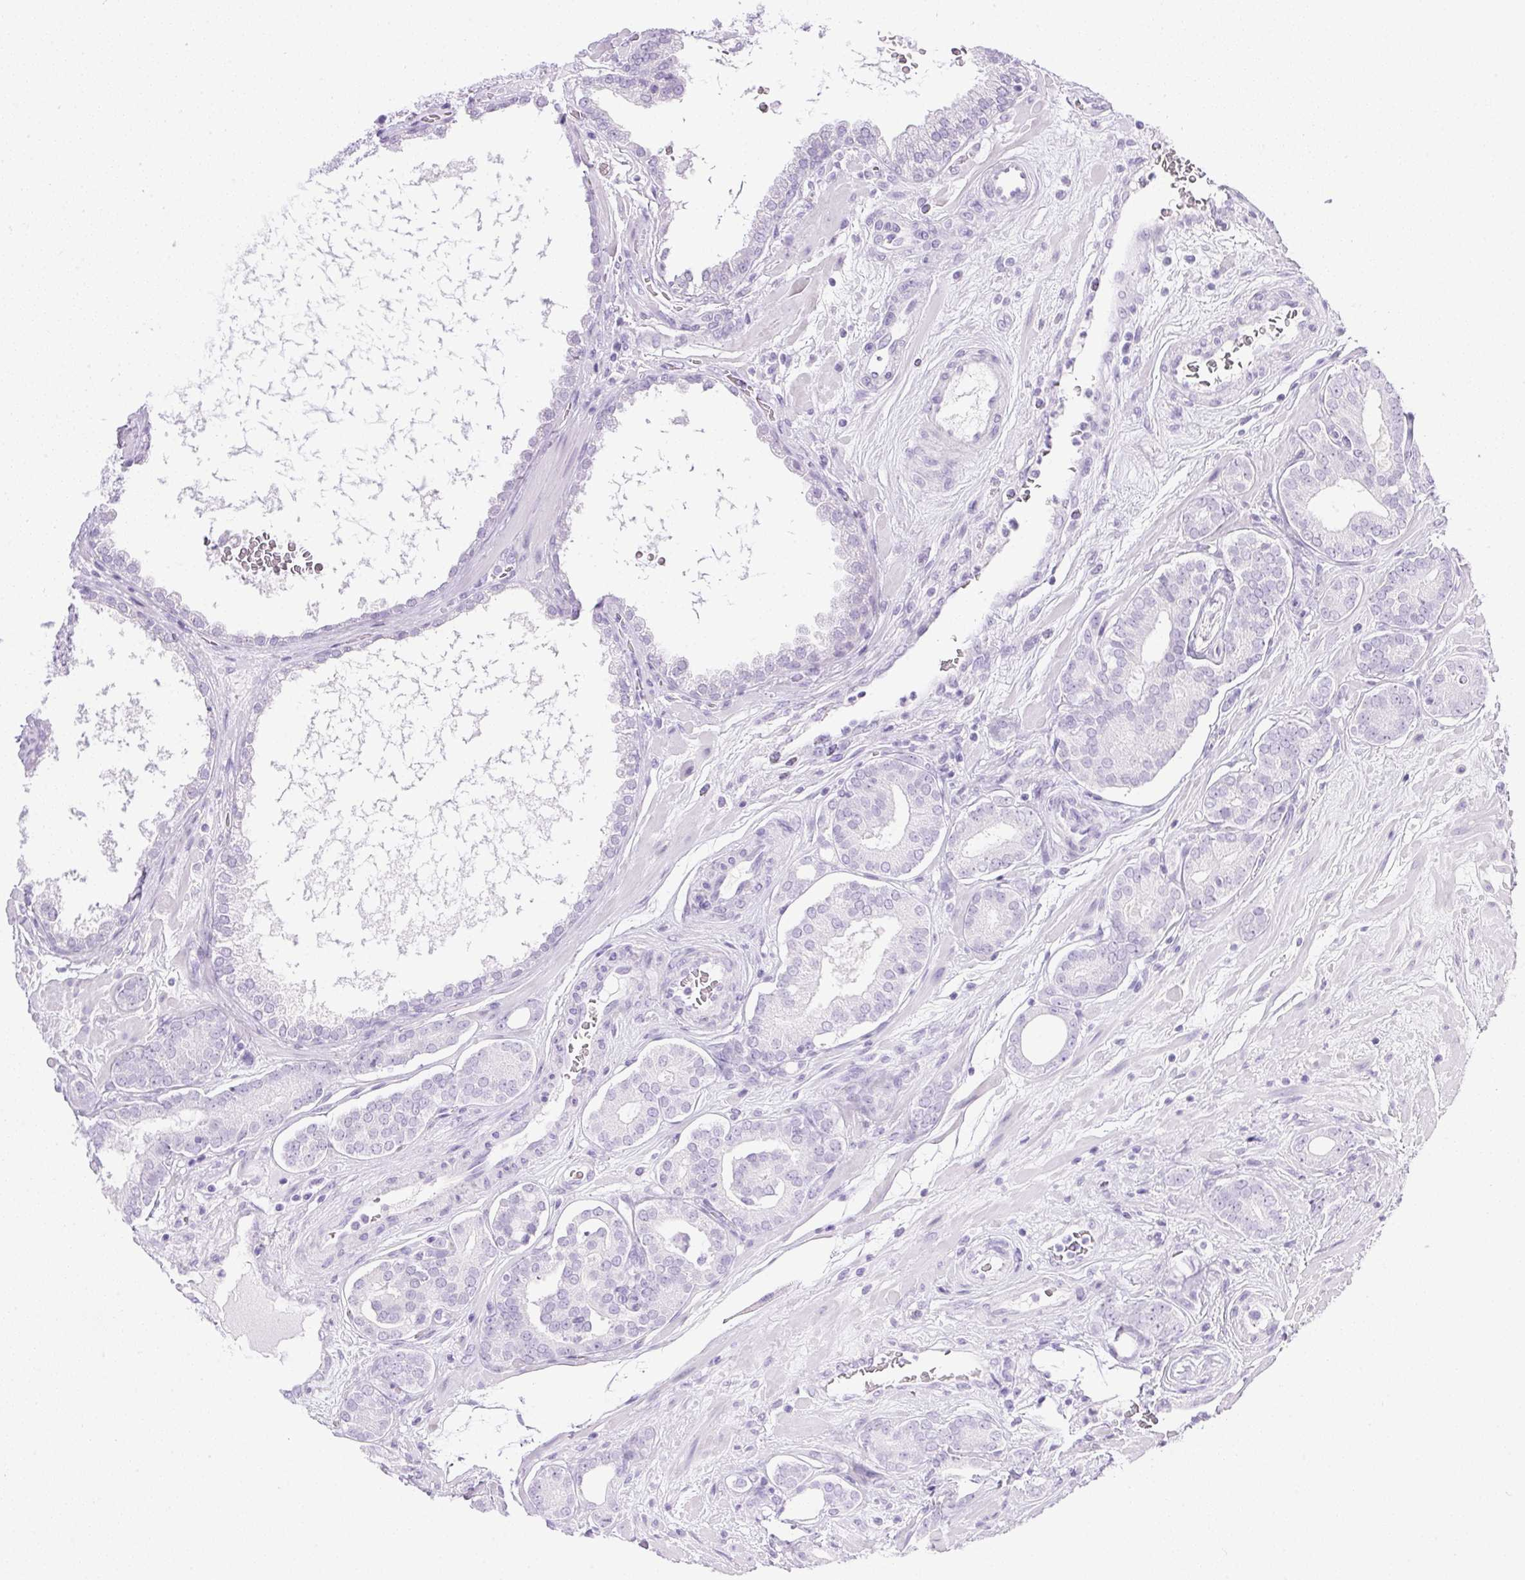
{"staining": {"intensity": "negative", "quantity": "none", "location": "none"}, "tissue": "prostate cancer", "cell_type": "Tumor cells", "image_type": "cancer", "snomed": [{"axis": "morphology", "description": "Adenocarcinoma, High grade"}, {"axis": "topography", "description": "Prostate"}], "caption": "This is an immunohistochemistry histopathology image of adenocarcinoma (high-grade) (prostate). There is no expression in tumor cells.", "gene": "CPB1", "patient": {"sex": "male", "age": 66}}